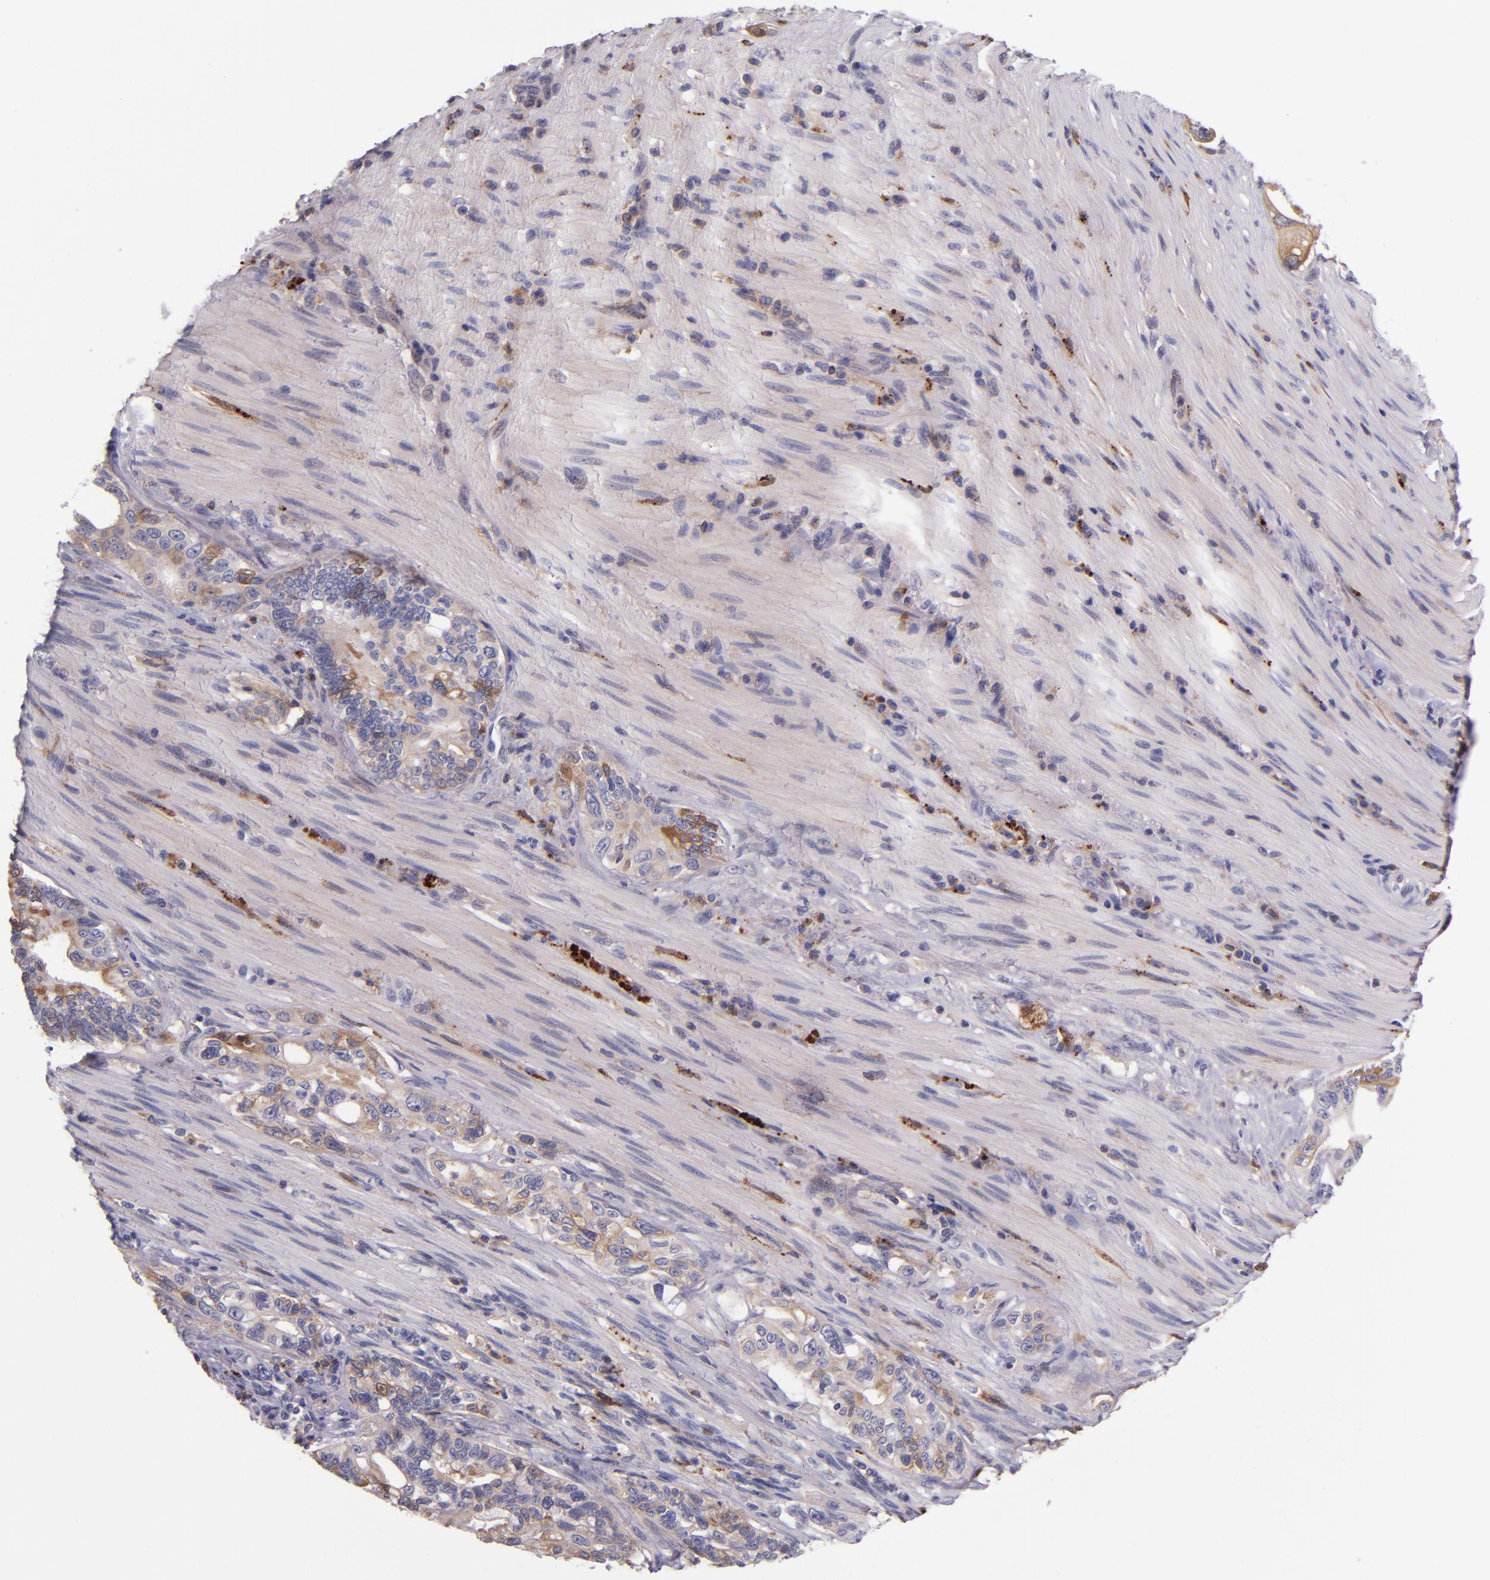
{"staining": {"intensity": "negative", "quantity": "none", "location": "none"}, "tissue": "pancreatic cancer", "cell_type": "Tumor cells", "image_type": "cancer", "snomed": [{"axis": "morphology", "description": "Normal tissue, NOS"}, {"axis": "topography", "description": "Pancreas"}], "caption": "DAB (3,3'-diaminobenzidine) immunohistochemical staining of human pancreatic cancer displays no significant expression in tumor cells.", "gene": "KNG1", "patient": {"sex": "male", "age": 42}}